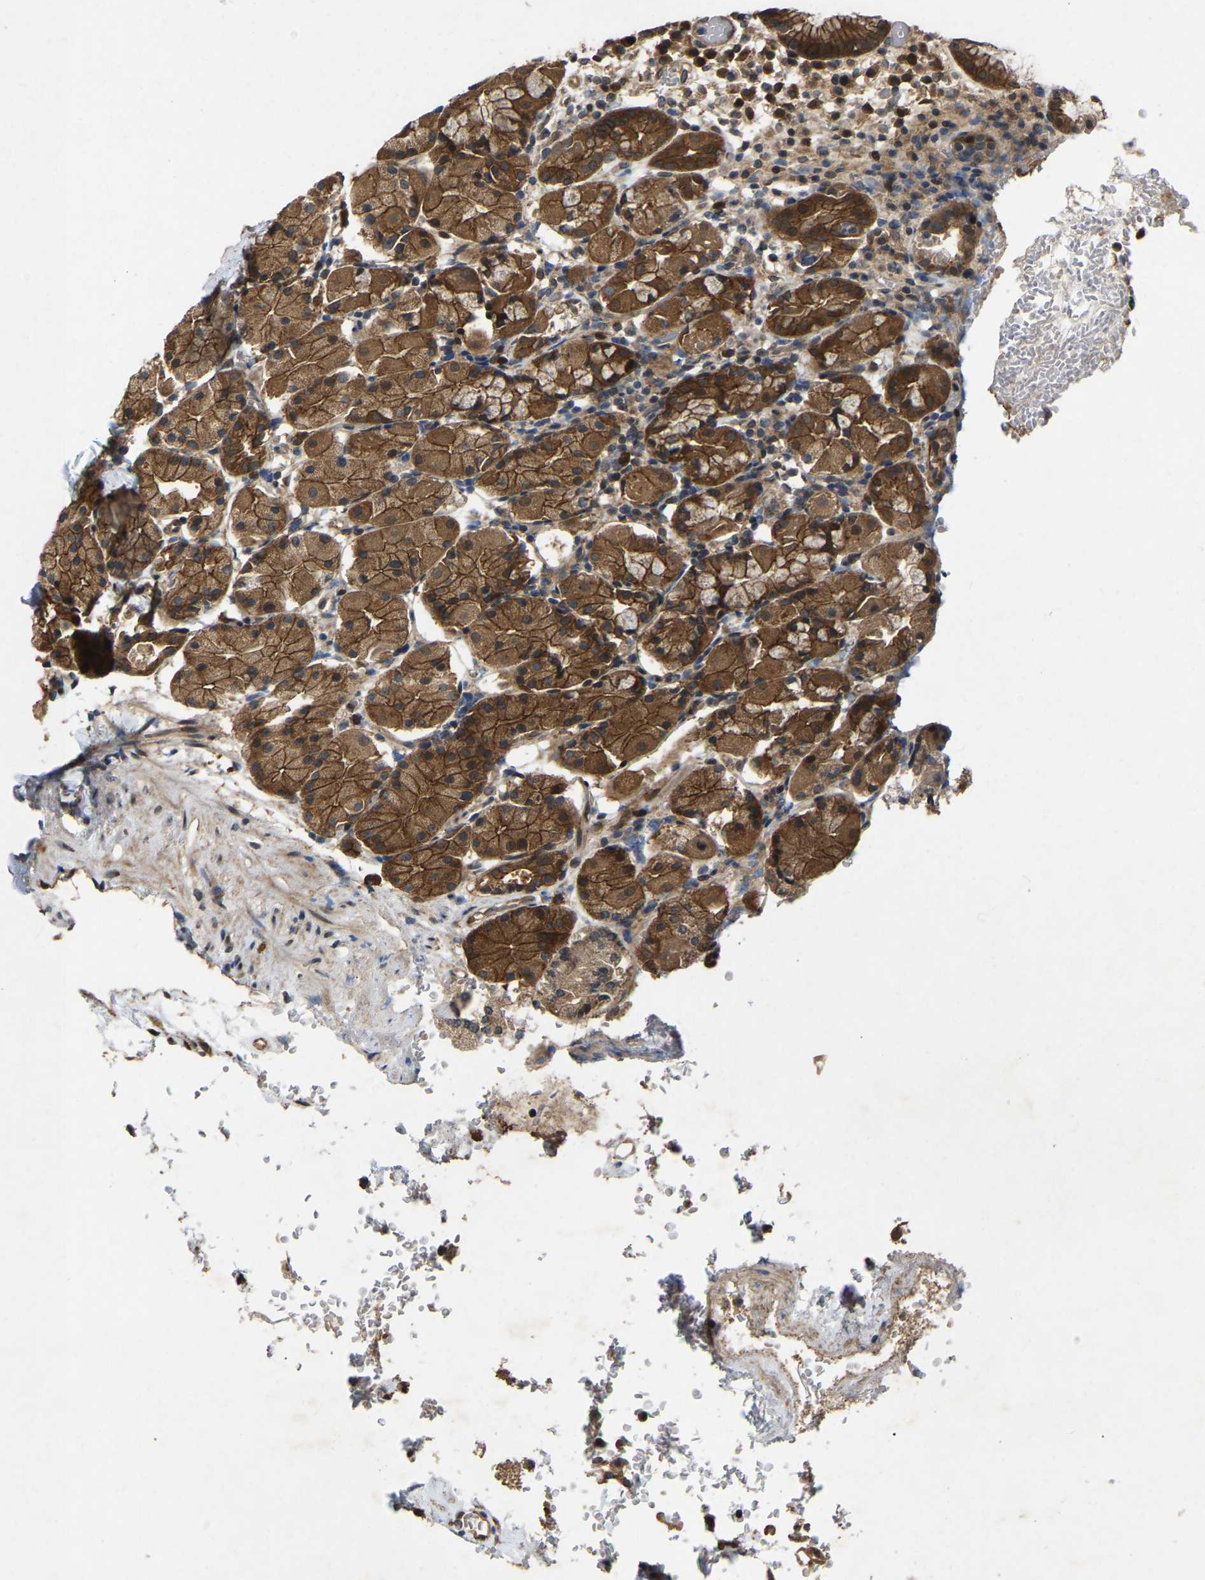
{"staining": {"intensity": "strong", "quantity": ">75%", "location": "cytoplasmic/membranous"}, "tissue": "stomach", "cell_type": "Glandular cells", "image_type": "normal", "snomed": [{"axis": "morphology", "description": "Normal tissue, NOS"}, {"axis": "topography", "description": "Stomach"}, {"axis": "topography", "description": "Stomach, lower"}], "caption": "High-magnification brightfield microscopy of unremarkable stomach stained with DAB (brown) and counterstained with hematoxylin (blue). glandular cells exhibit strong cytoplasmic/membranous expression is appreciated in approximately>75% of cells.", "gene": "KIAA1549", "patient": {"sex": "female", "age": 75}}